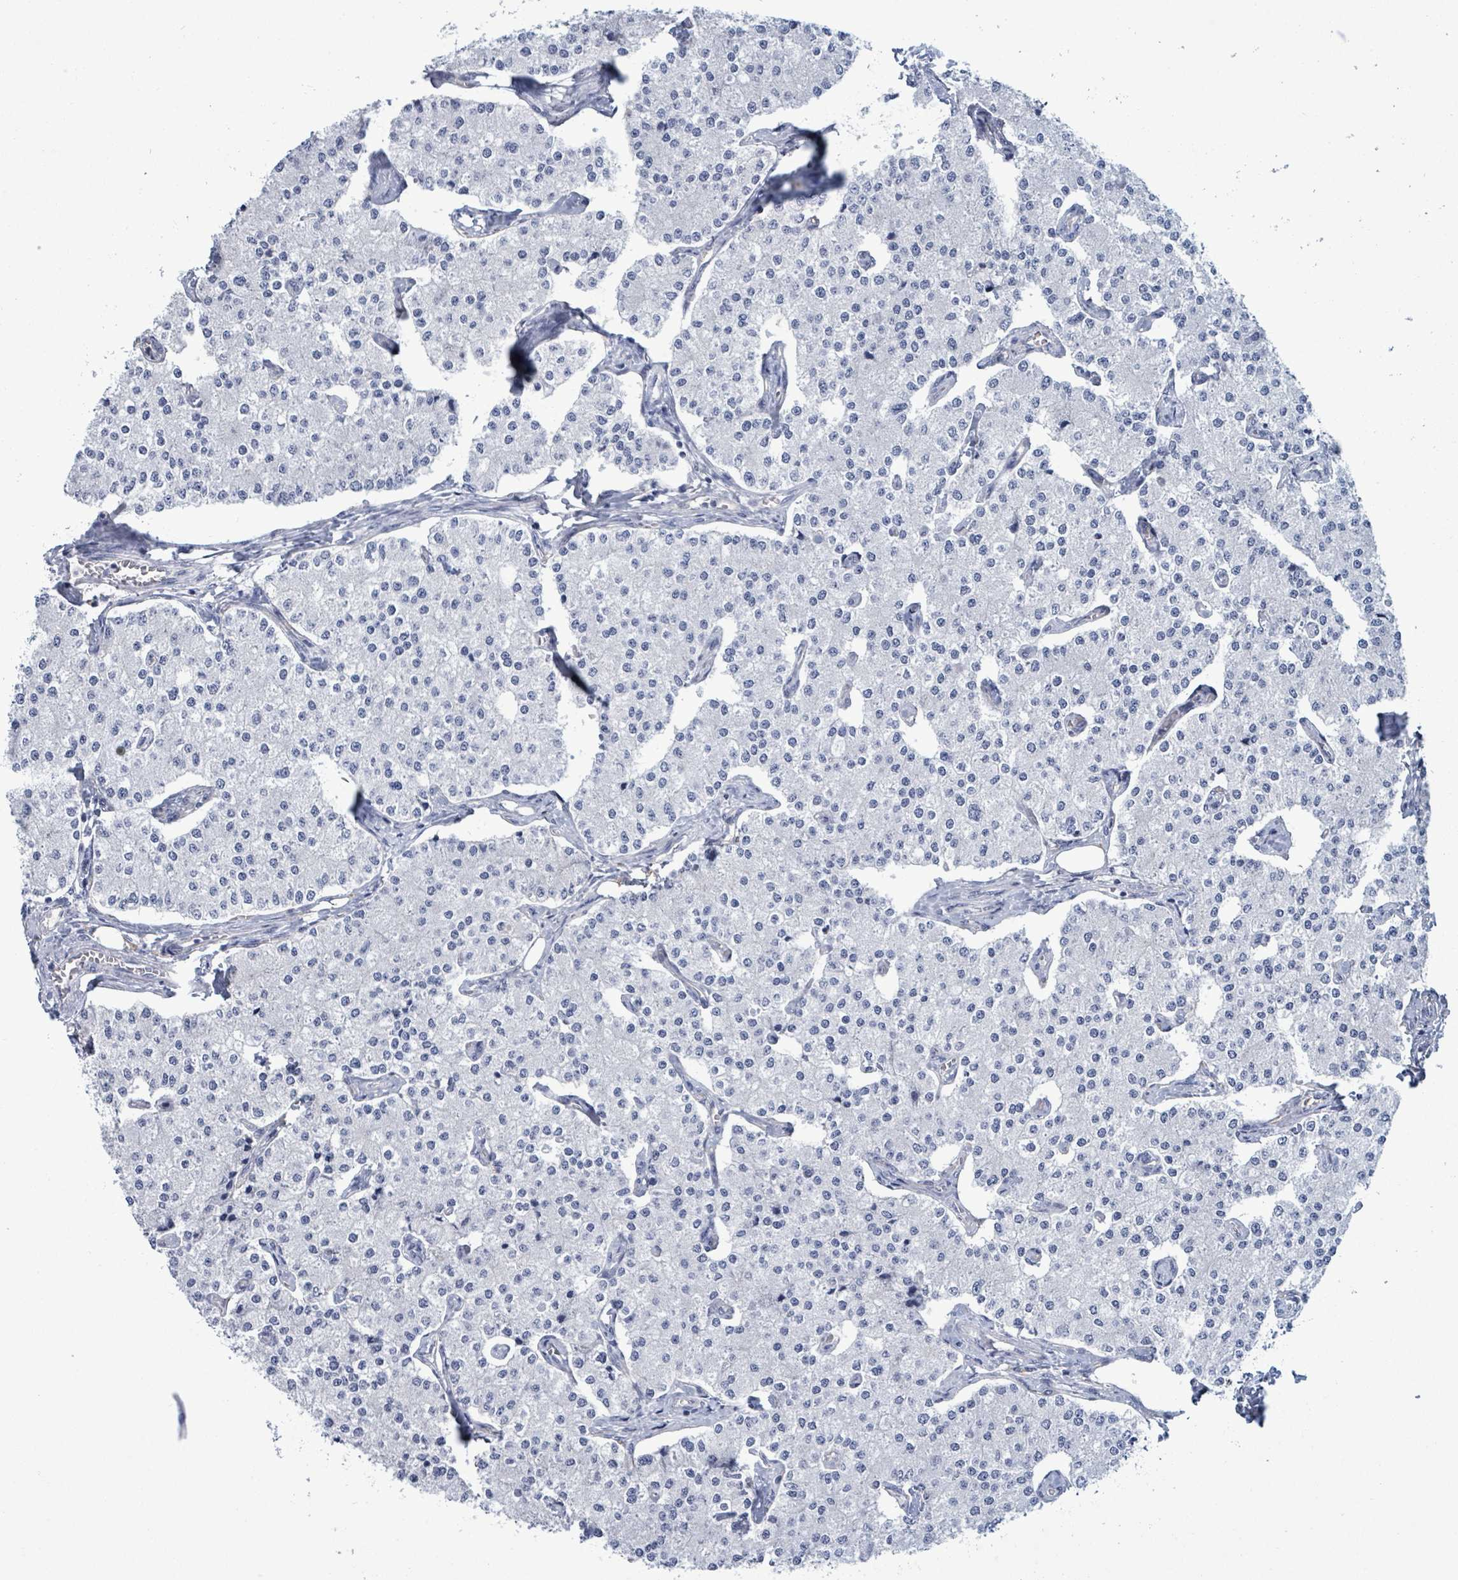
{"staining": {"intensity": "negative", "quantity": "none", "location": "none"}, "tissue": "carcinoid", "cell_type": "Tumor cells", "image_type": "cancer", "snomed": [{"axis": "morphology", "description": "Carcinoid, malignant, NOS"}, {"axis": "topography", "description": "Colon"}], "caption": "Immunohistochemistry (IHC) micrograph of carcinoid stained for a protein (brown), which demonstrates no staining in tumor cells.", "gene": "BSG", "patient": {"sex": "female", "age": 52}}